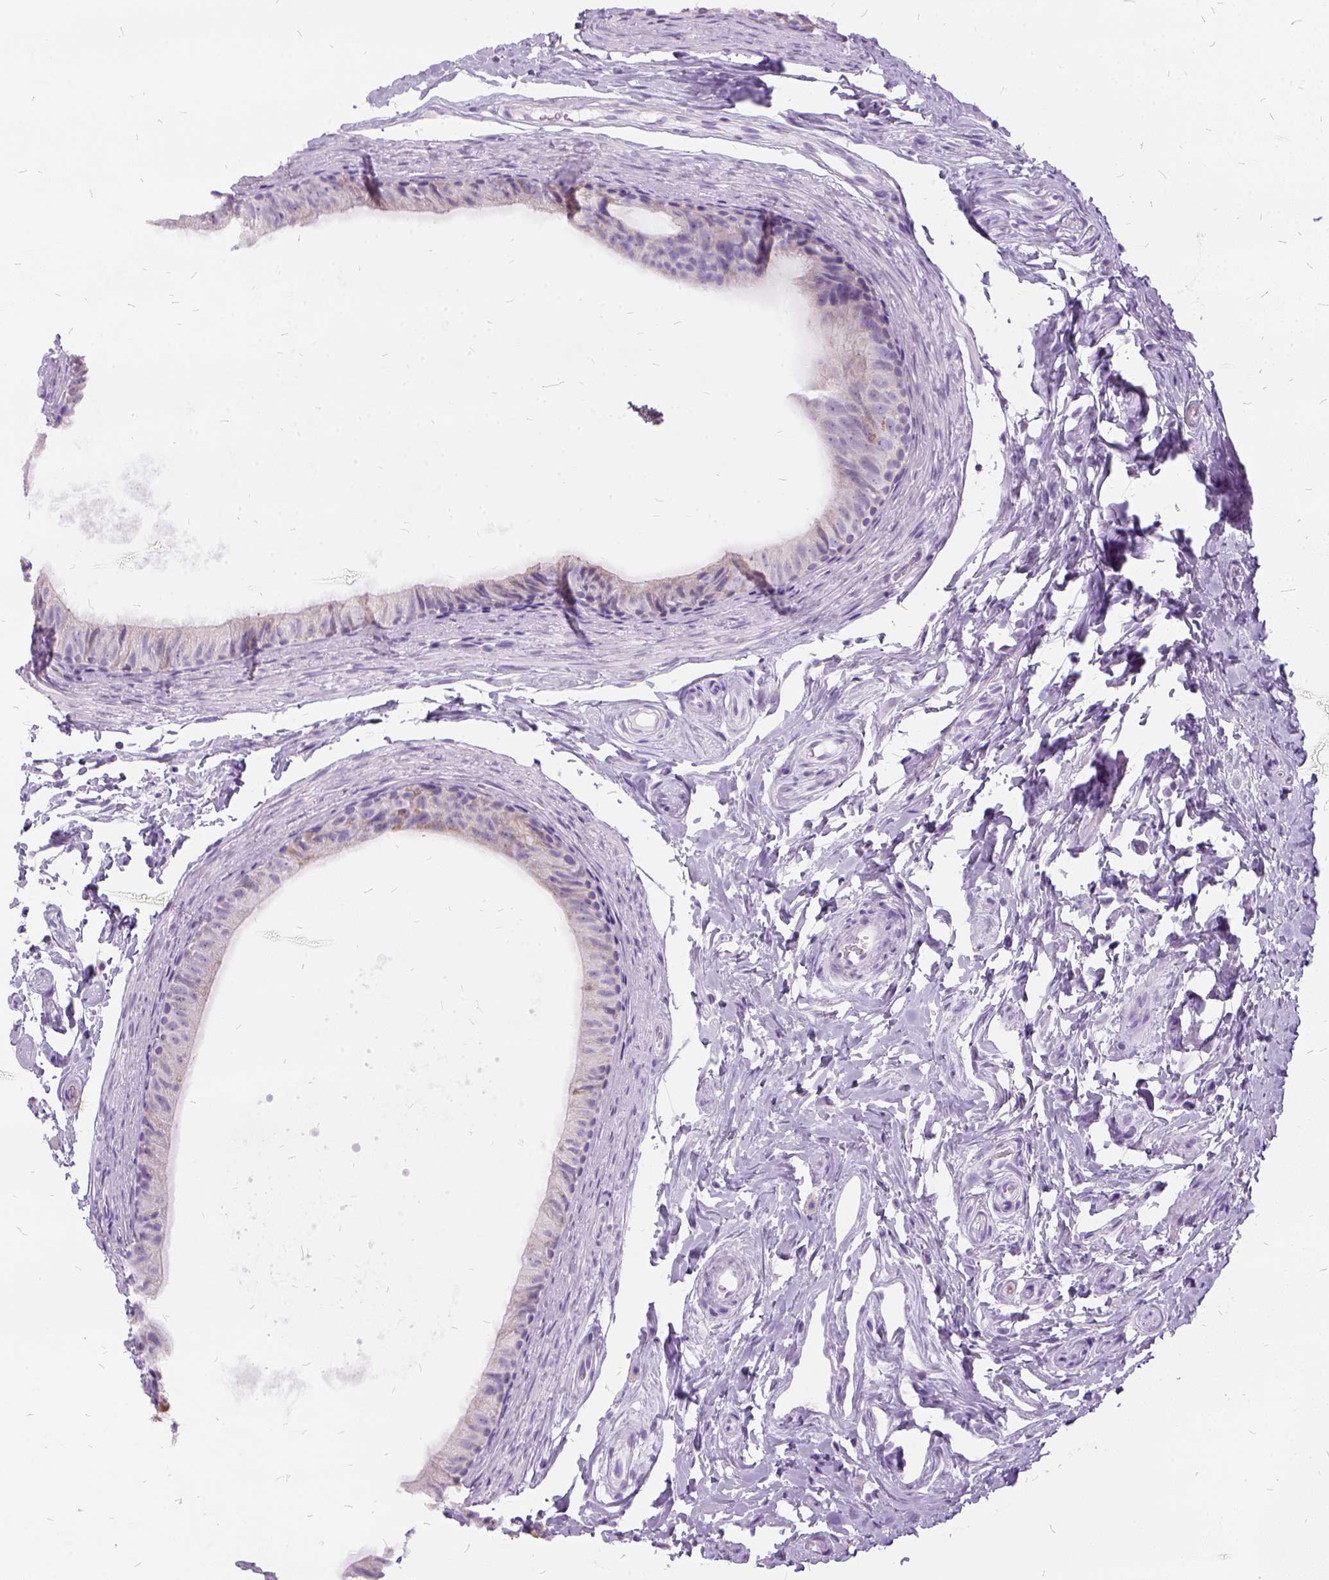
{"staining": {"intensity": "moderate", "quantity": "<25%", "location": "cytoplasmic/membranous"}, "tissue": "epididymis", "cell_type": "Glandular cells", "image_type": "normal", "snomed": [{"axis": "morphology", "description": "Normal tissue, NOS"}, {"axis": "topography", "description": "Epididymis"}], "caption": "DAB immunohistochemical staining of benign human epididymis exhibits moderate cytoplasmic/membranous protein expression in about <25% of glandular cells.", "gene": "FDX1", "patient": {"sex": "male", "age": 45}}